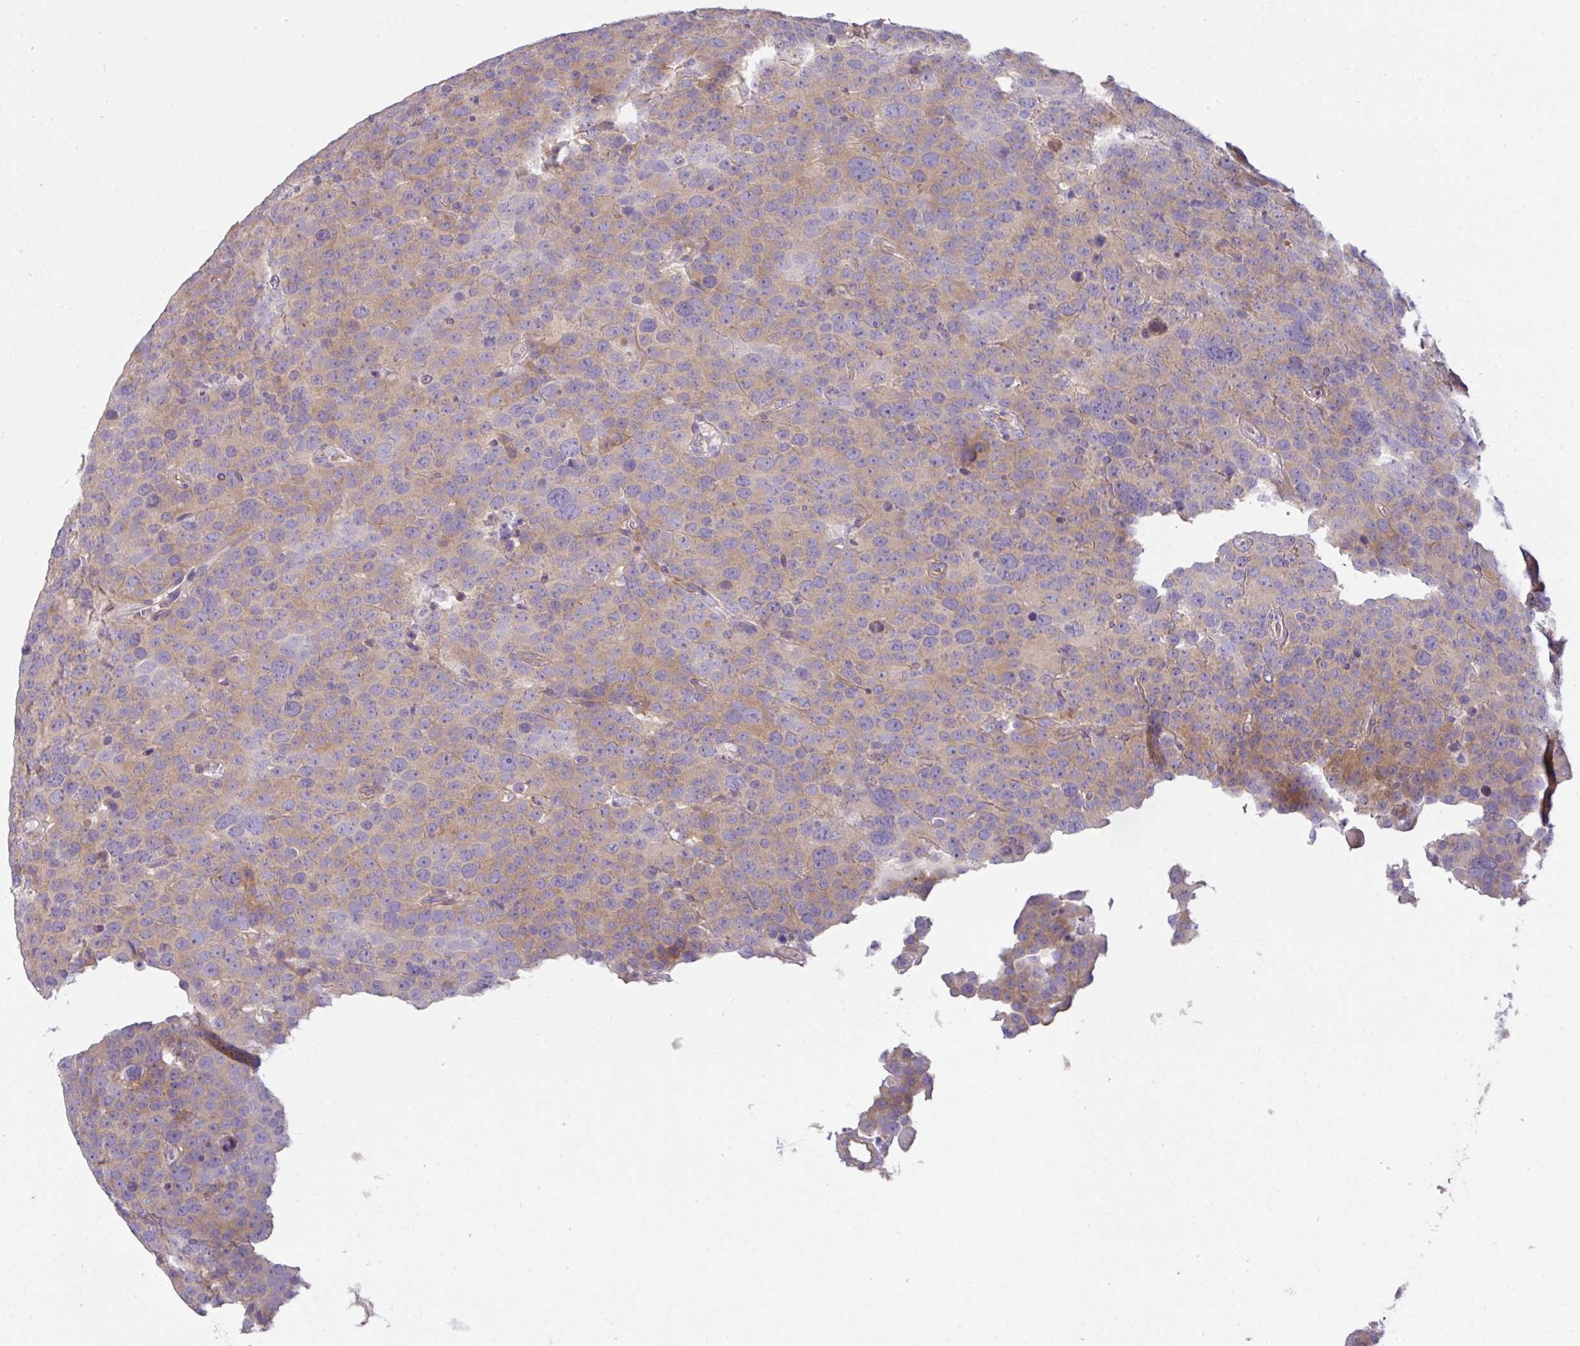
{"staining": {"intensity": "moderate", "quantity": ">75%", "location": "cytoplasmic/membranous"}, "tissue": "testis cancer", "cell_type": "Tumor cells", "image_type": "cancer", "snomed": [{"axis": "morphology", "description": "Seminoma, NOS"}, {"axis": "topography", "description": "Testis"}], "caption": "Human testis cancer (seminoma) stained with a protein marker shows moderate staining in tumor cells.", "gene": "FILIP1", "patient": {"sex": "male", "age": 71}}